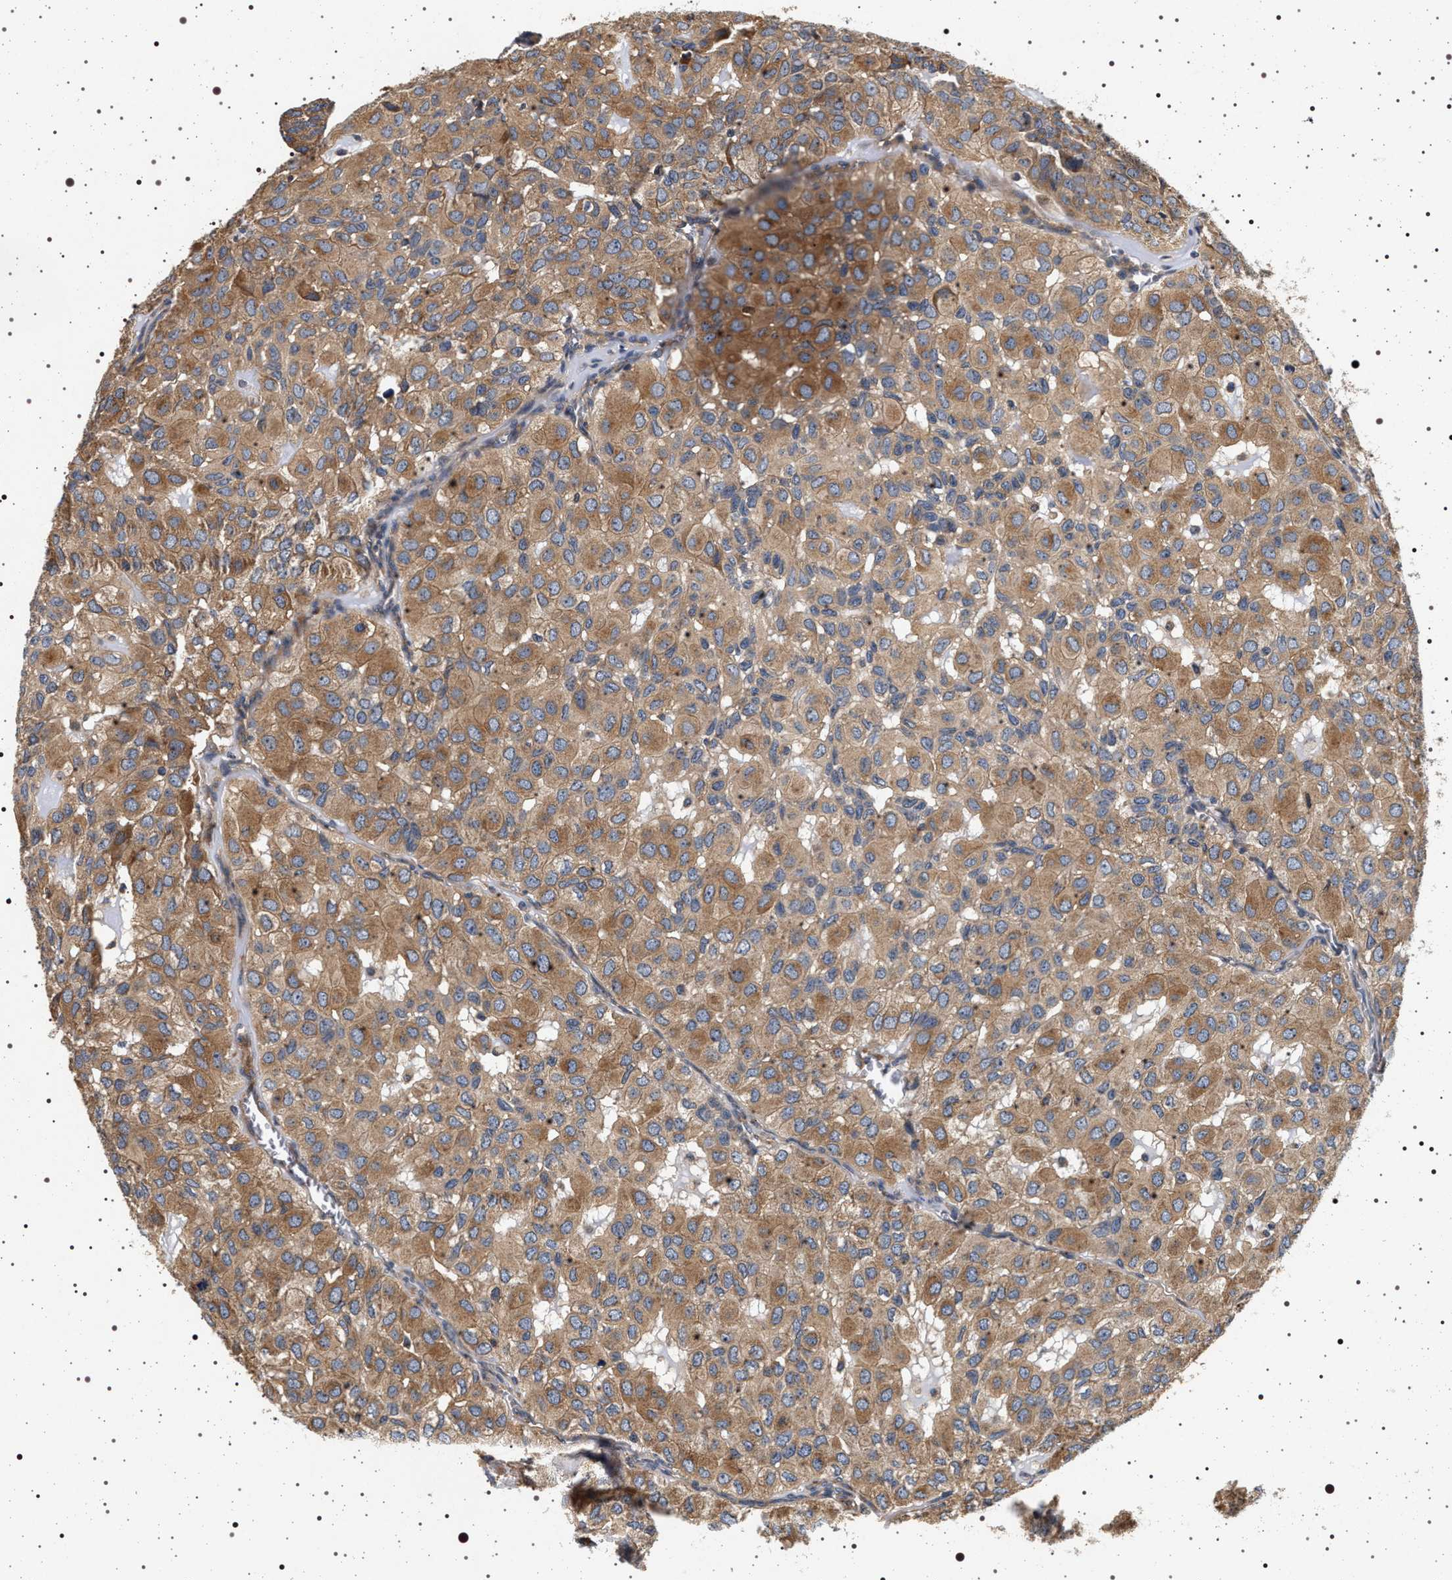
{"staining": {"intensity": "moderate", "quantity": ">75%", "location": "cytoplasmic/membranous"}, "tissue": "head and neck cancer", "cell_type": "Tumor cells", "image_type": "cancer", "snomed": [{"axis": "morphology", "description": "Adenocarcinoma, NOS"}, {"axis": "topography", "description": "Salivary gland, NOS"}, {"axis": "topography", "description": "Head-Neck"}], "caption": "Human head and neck cancer stained with a protein marker reveals moderate staining in tumor cells.", "gene": "DCBLD2", "patient": {"sex": "female", "age": 76}}